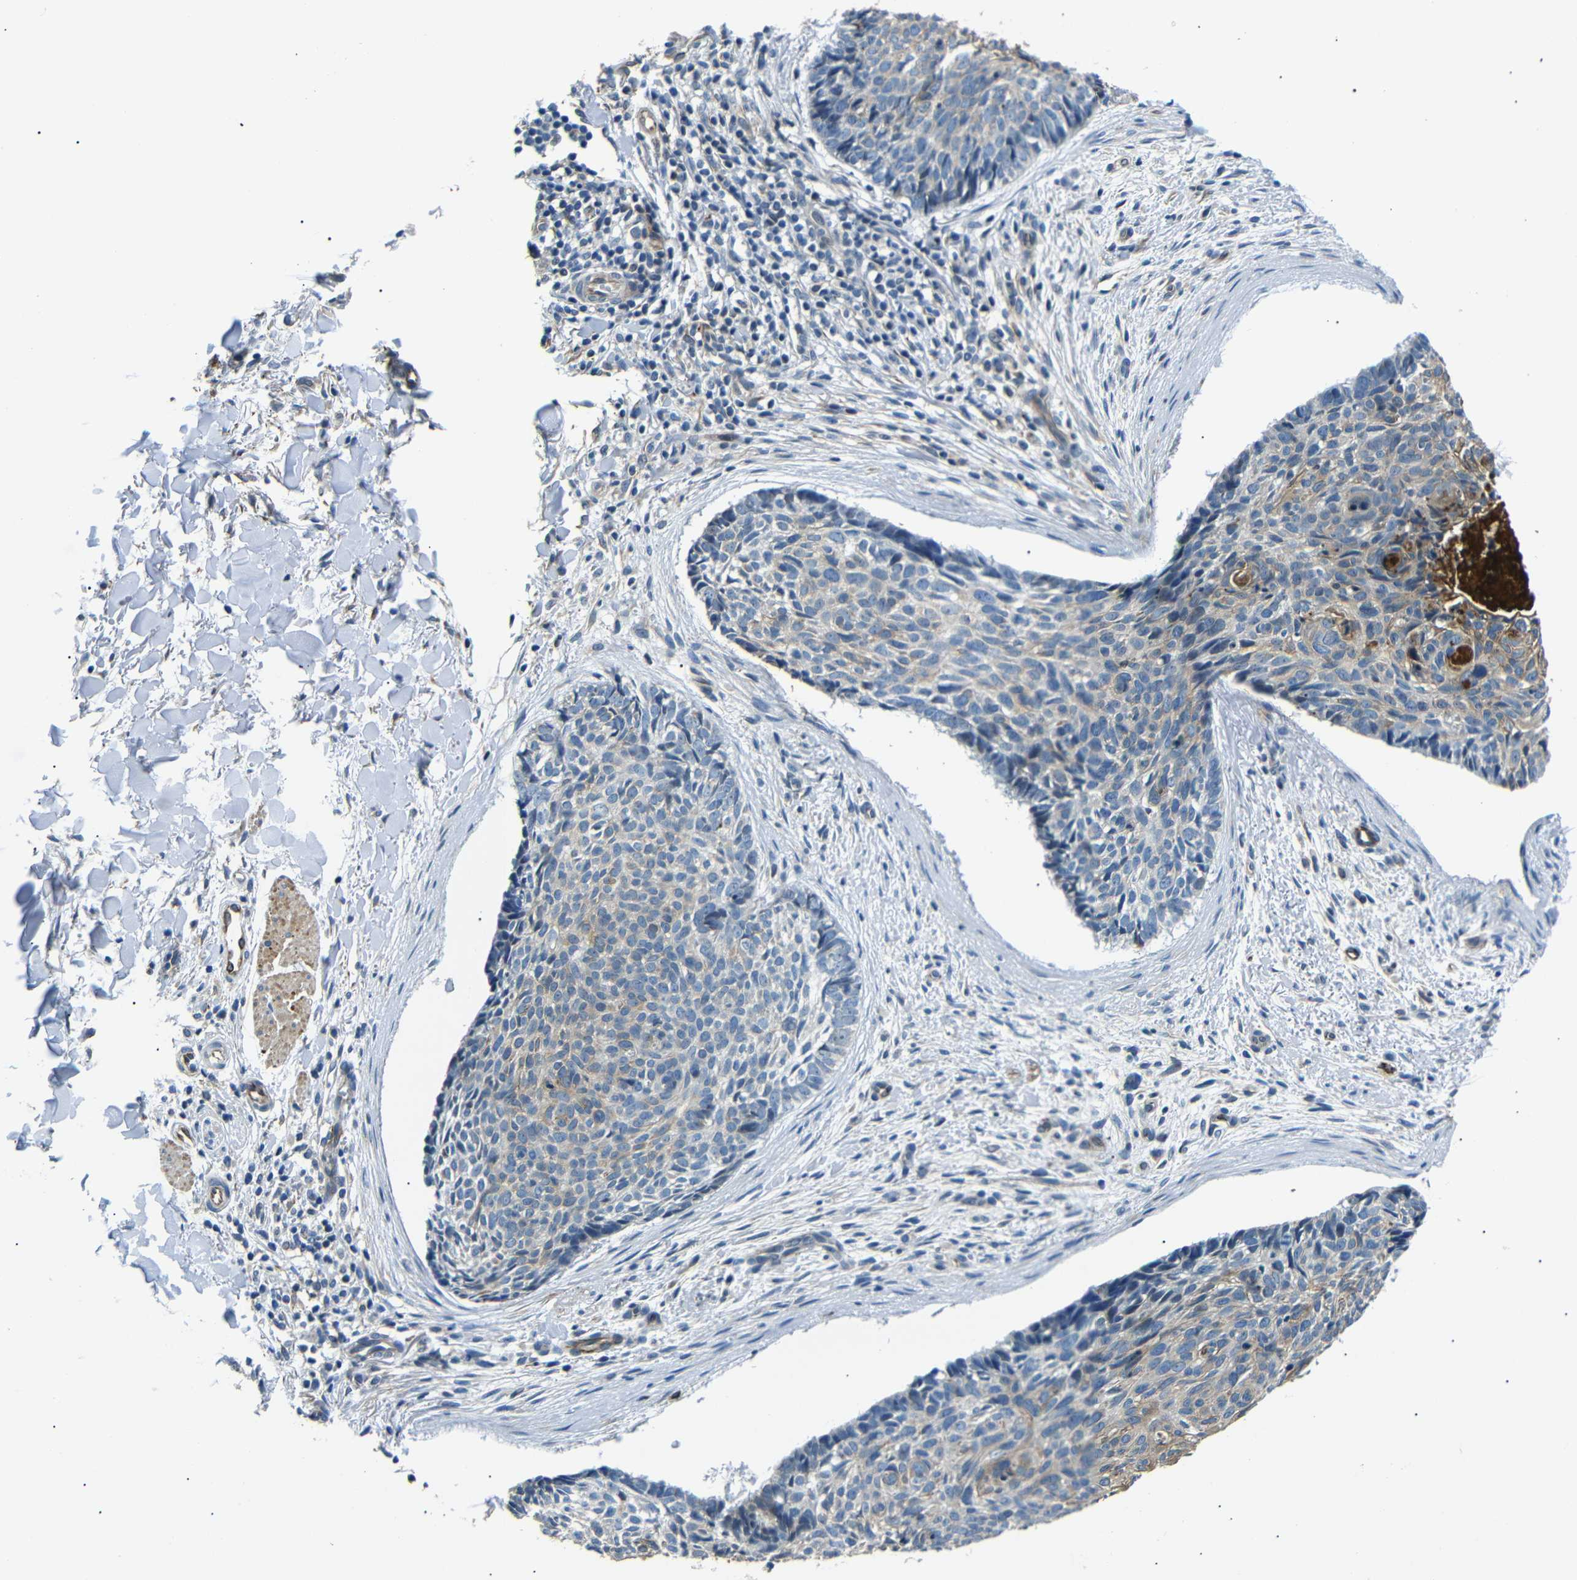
{"staining": {"intensity": "weak", "quantity": "25%-75%", "location": "cytoplasmic/membranous"}, "tissue": "skin cancer", "cell_type": "Tumor cells", "image_type": "cancer", "snomed": [{"axis": "morphology", "description": "Normal tissue, NOS"}, {"axis": "morphology", "description": "Basal cell carcinoma"}, {"axis": "topography", "description": "Skin"}], "caption": "Protein expression analysis of basal cell carcinoma (skin) displays weak cytoplasmic/membranous staining in approximately 25%-75% of tumor cells.", "gene": "TAFA1", "patient": {"sex": "female", "age": 56}}